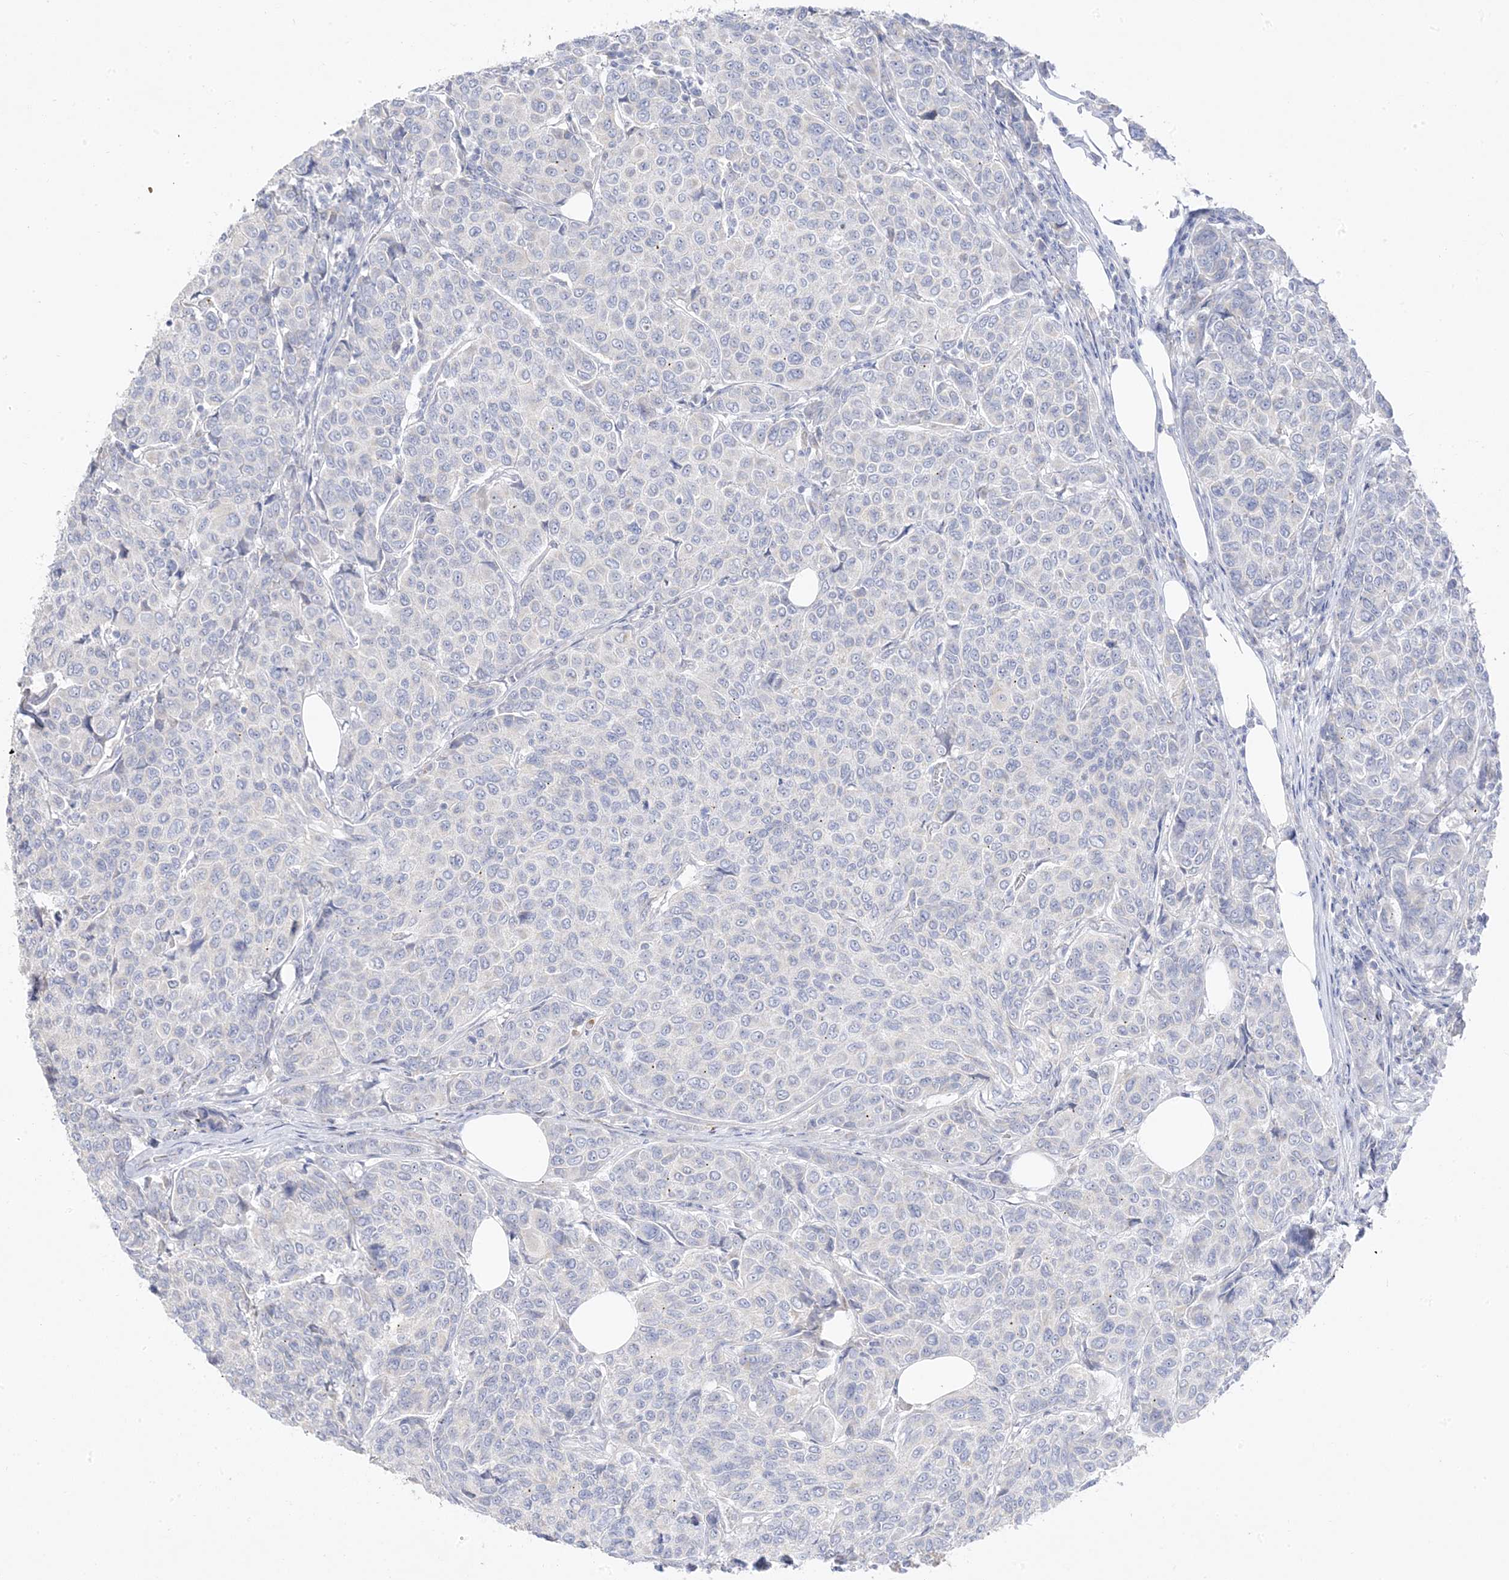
{"staining": {"intensity": "negative", "quantity": "none", "location": "none"}, "tissue": "breast cancer", "cell_type": "Tumor cells", "image_type": "cancer", "snomed": [{"axis": "morphology", "description": "Duct carcinoma"}, {"axis": "topography", "description": "Breast"}], "caption": "This is an immunohistochemistry histopathology image of breast cancer. There is no expression in tumor cells.", "gene": "TRANK1", "patient": {"sex": "female", "age": 55}}